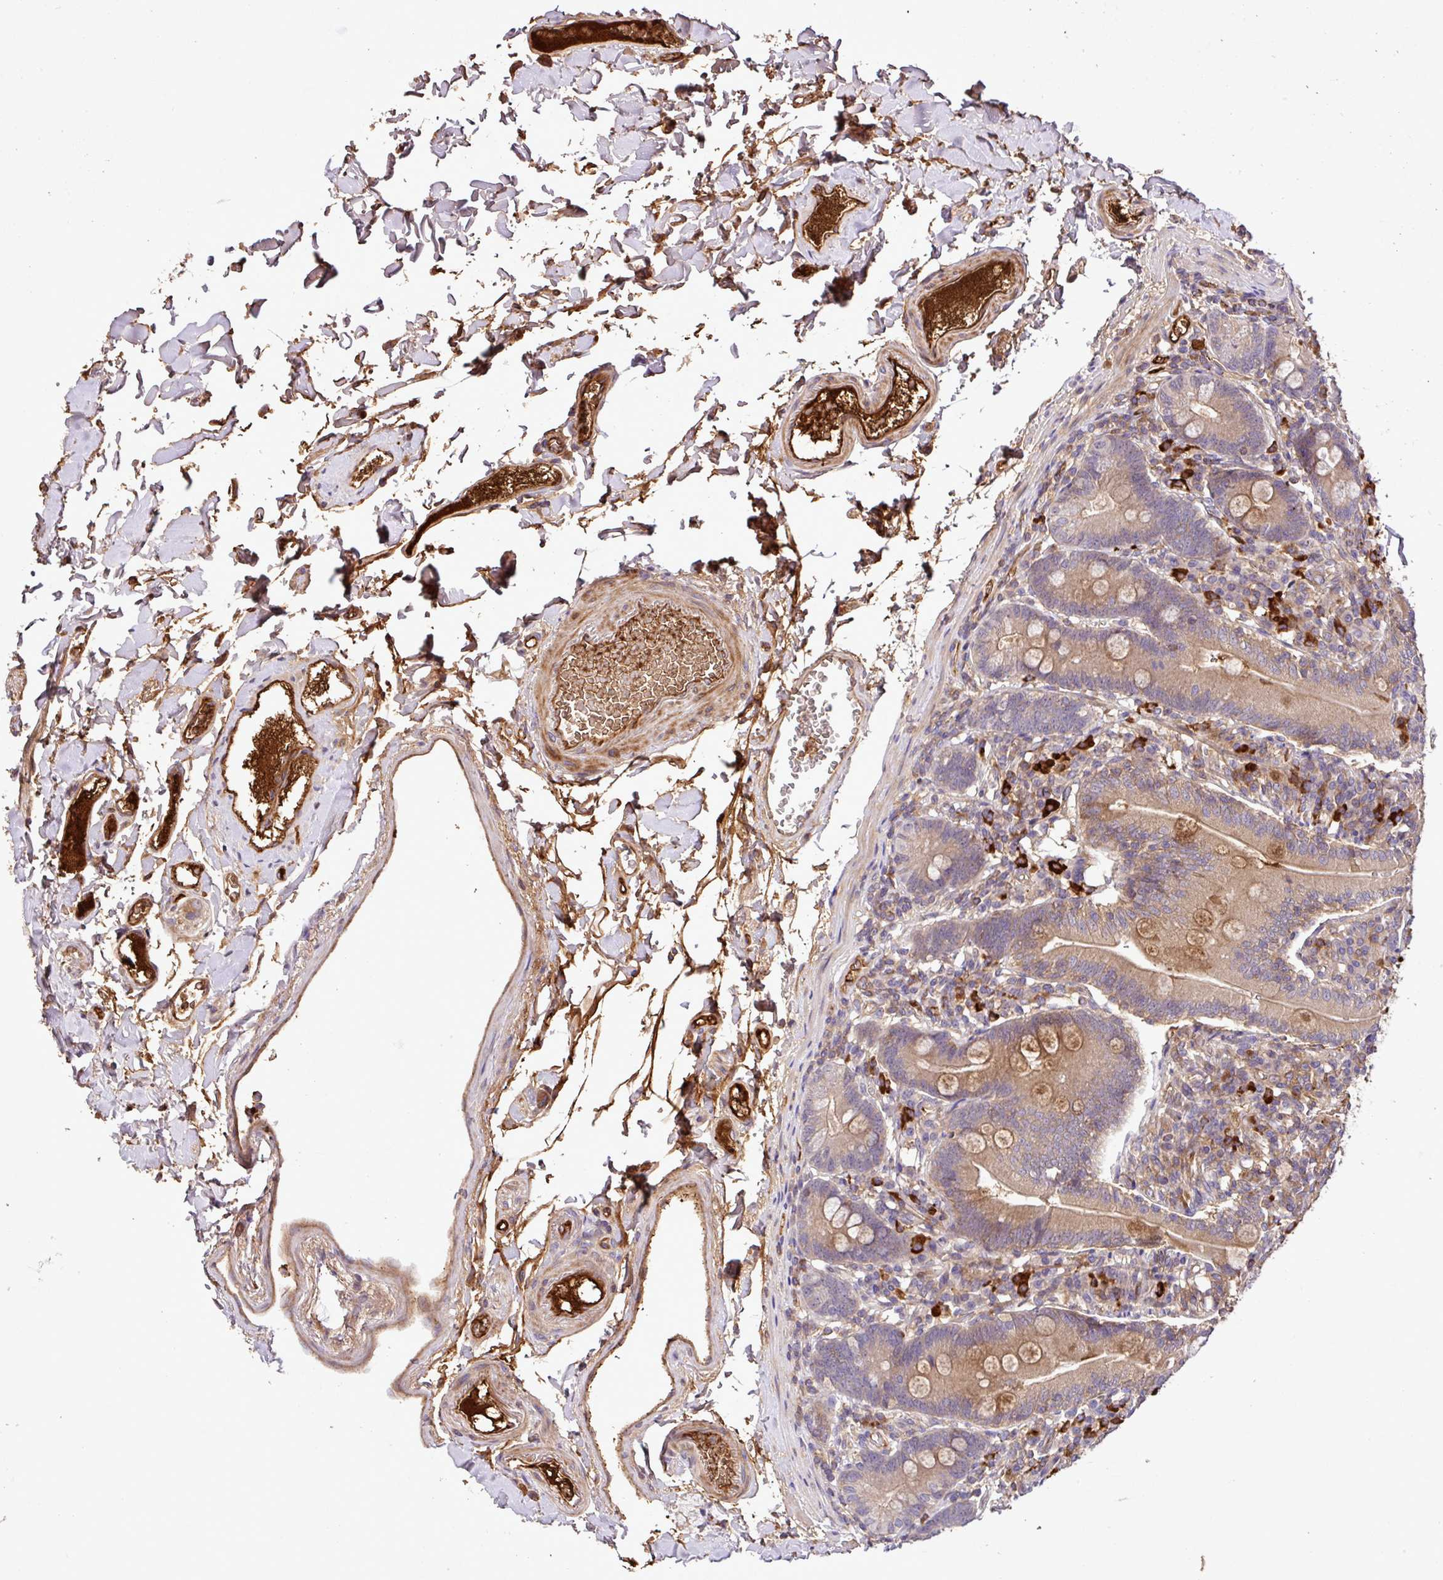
{"staining": {"intensity": "moderate", "quantity": ">75%", "location": "cytoplasmic/membranous"}, "tissue": "duodenum", "cell_type": "Glandular cells", "image_type": "normal", "snomed": [{"axis": "morphology", "description": "Normal tissue, NOS"}, {"axis": "topography", "description": "Duodenum"}], "caption": "Protein staining by immunohistochemistry (IHC) shows moderate cytoplasmic/membranous expression in approximately >75% of glandular cells in normal duodenum.", "gene": "ZNF266", "patient": {"sex": "female", "age": 67}}